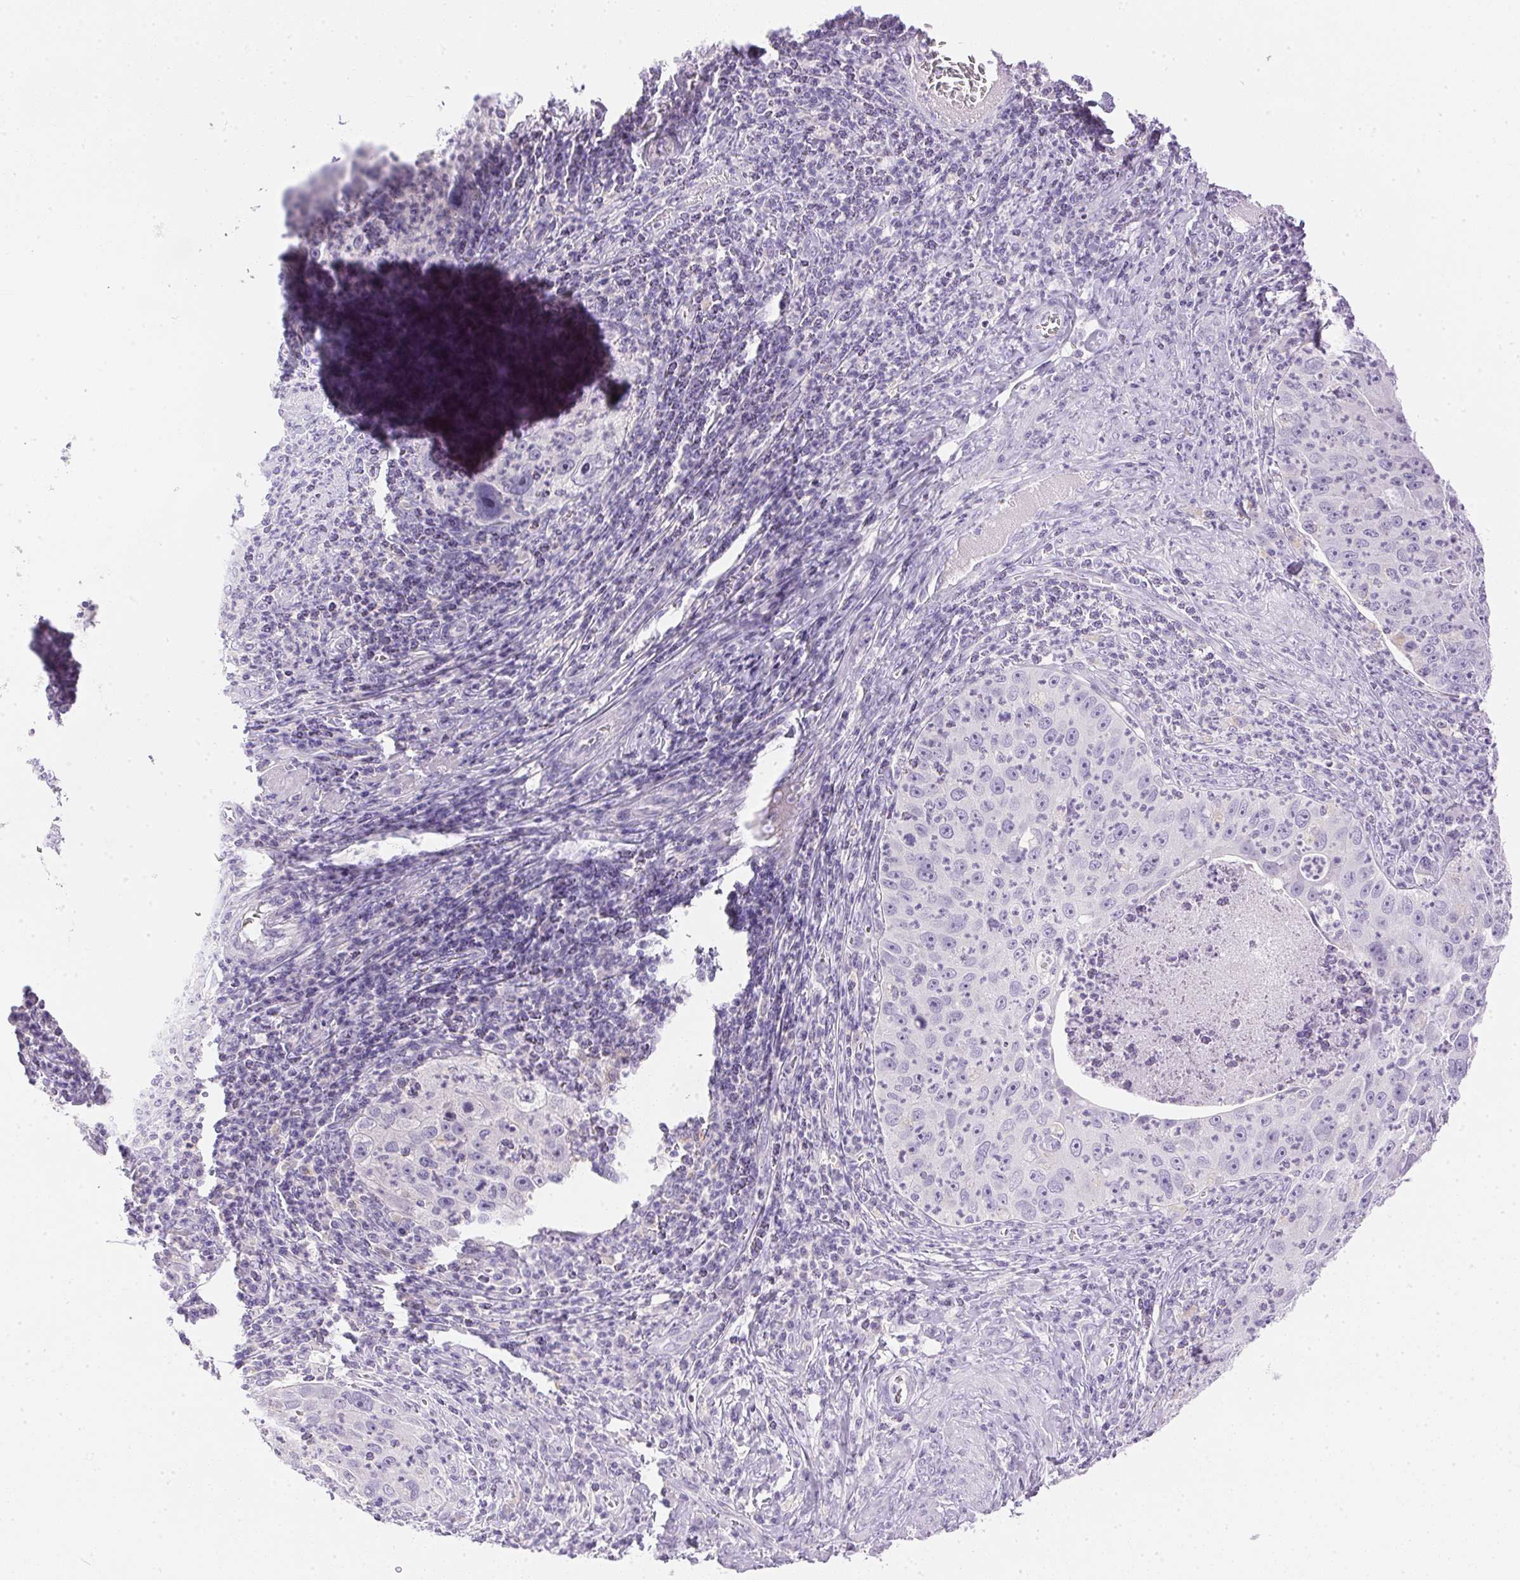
{"staining": {"intensity": "negative", "quantity": "none", "location": "none"}, "tissue": "cervical cancer", "cell_type": "Tumor cells", "image_type": "cancer", "snomed": [{"axis": "morphology", "description": "Squamous cell carcinoma, NOS"}, {"axis": "topography", "description": "Cervix"}], "caption": "DAB immunohistochemical staining of squamous cell carcinoma (cervical) displays no significant staining in tumor cells. (Immunohistochemistry (ihc), brightfield microscopy, high magnification).", "gene": "ATP6V1G3", "patient": {"sex": "female", "age": 30}}